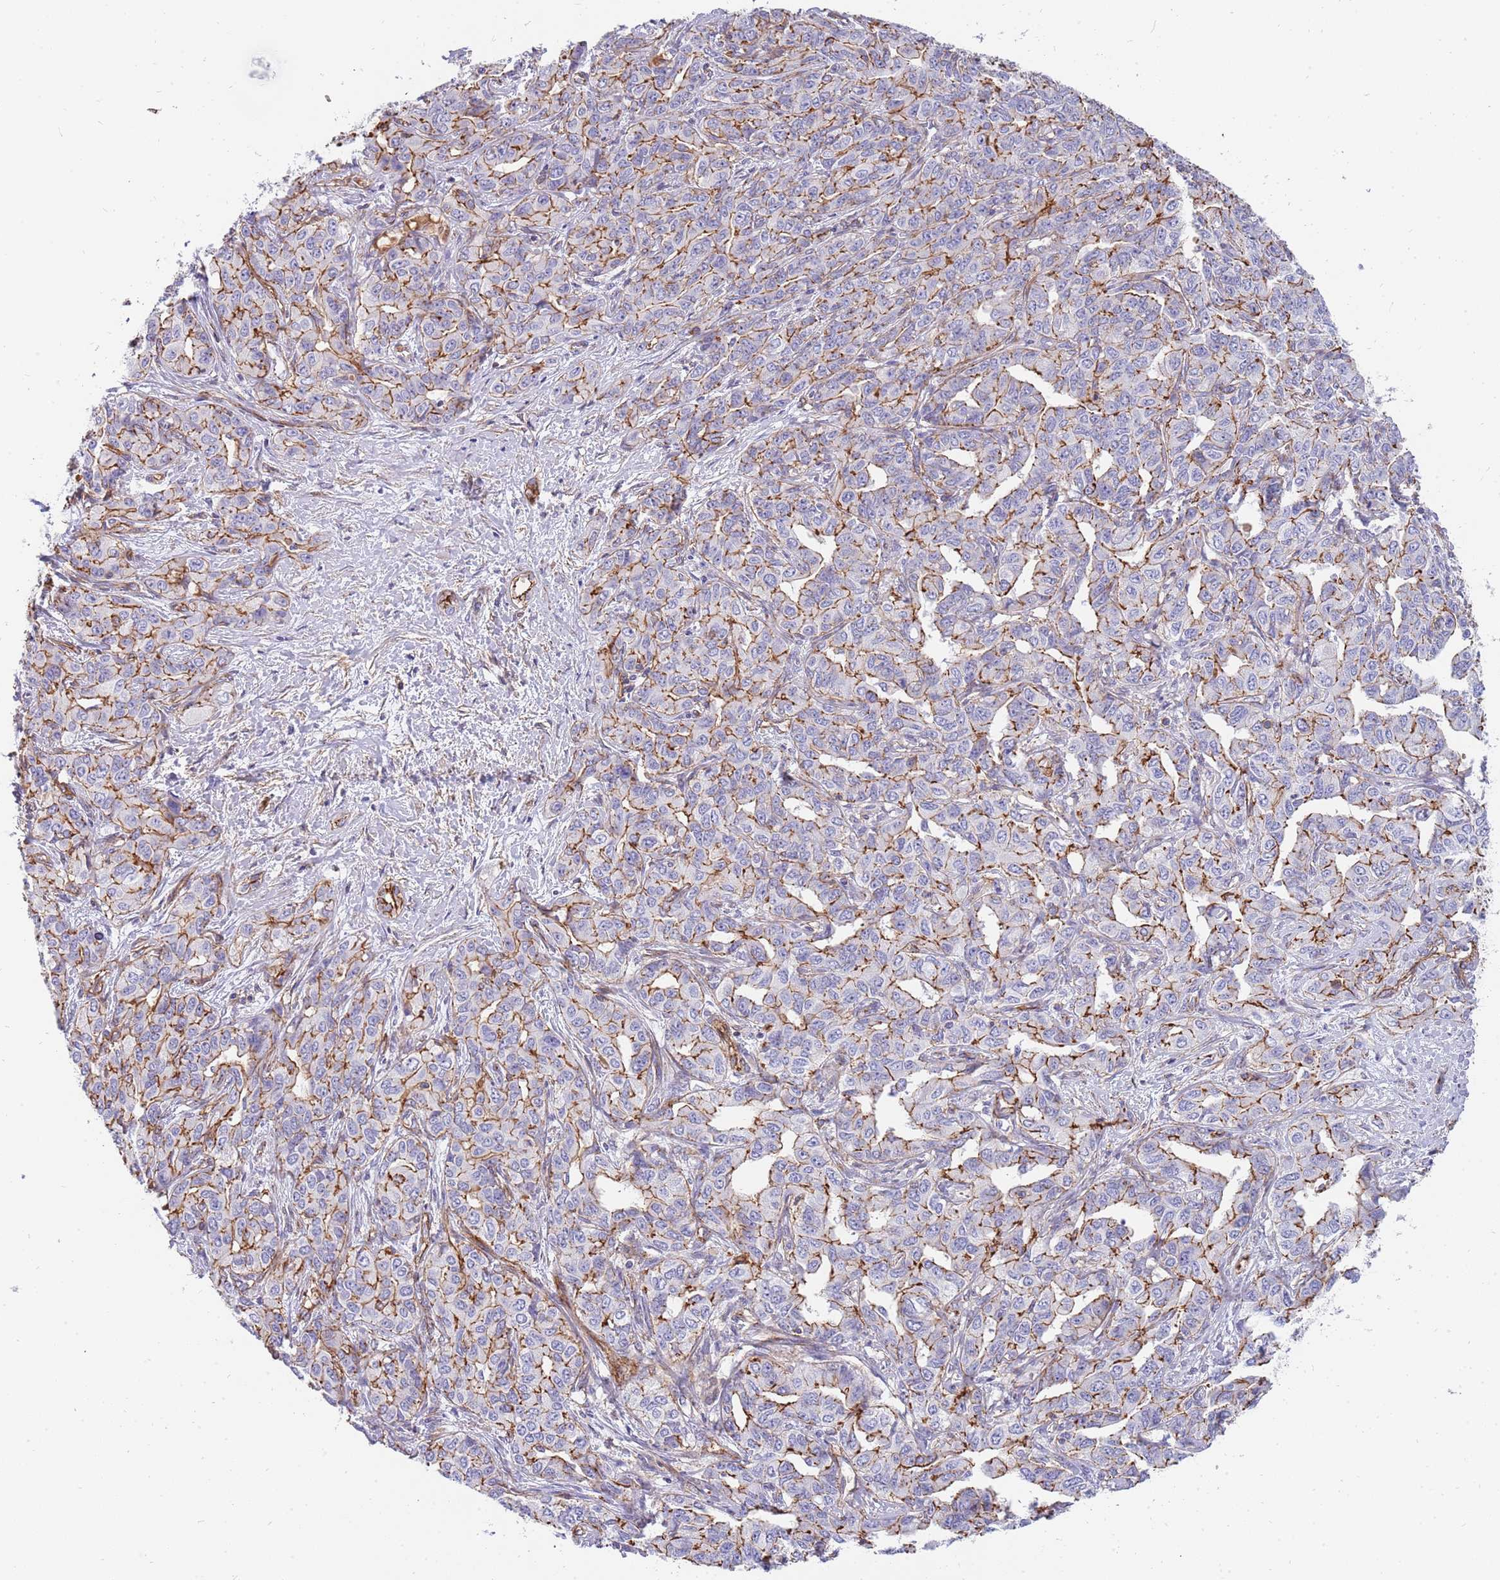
{"staining": {"intensity": "moderate", "quantity": "25%-75%", "location": "cytoplasmic/membranous"}, "tissue": "liver cancer", "cell_type": "Tumor cells", "image_type": "cancer", "snomed": [{"axis": "morphology", "description": "Cholangiocarcinoma"}, {"axis": "topography", "description": "Liver"}], "caption": "This micrograph reveals liver cholangiocarcinoma stained with immunohistochemistry (IHC) to label a protein in brown. The cytoplasmic/membranous of tumor cells show moderate positivity for the protein. Nuclei are counter-stained blue.", "gene": "GFRAL", "patient": {"sex": "male", "age": 59}}